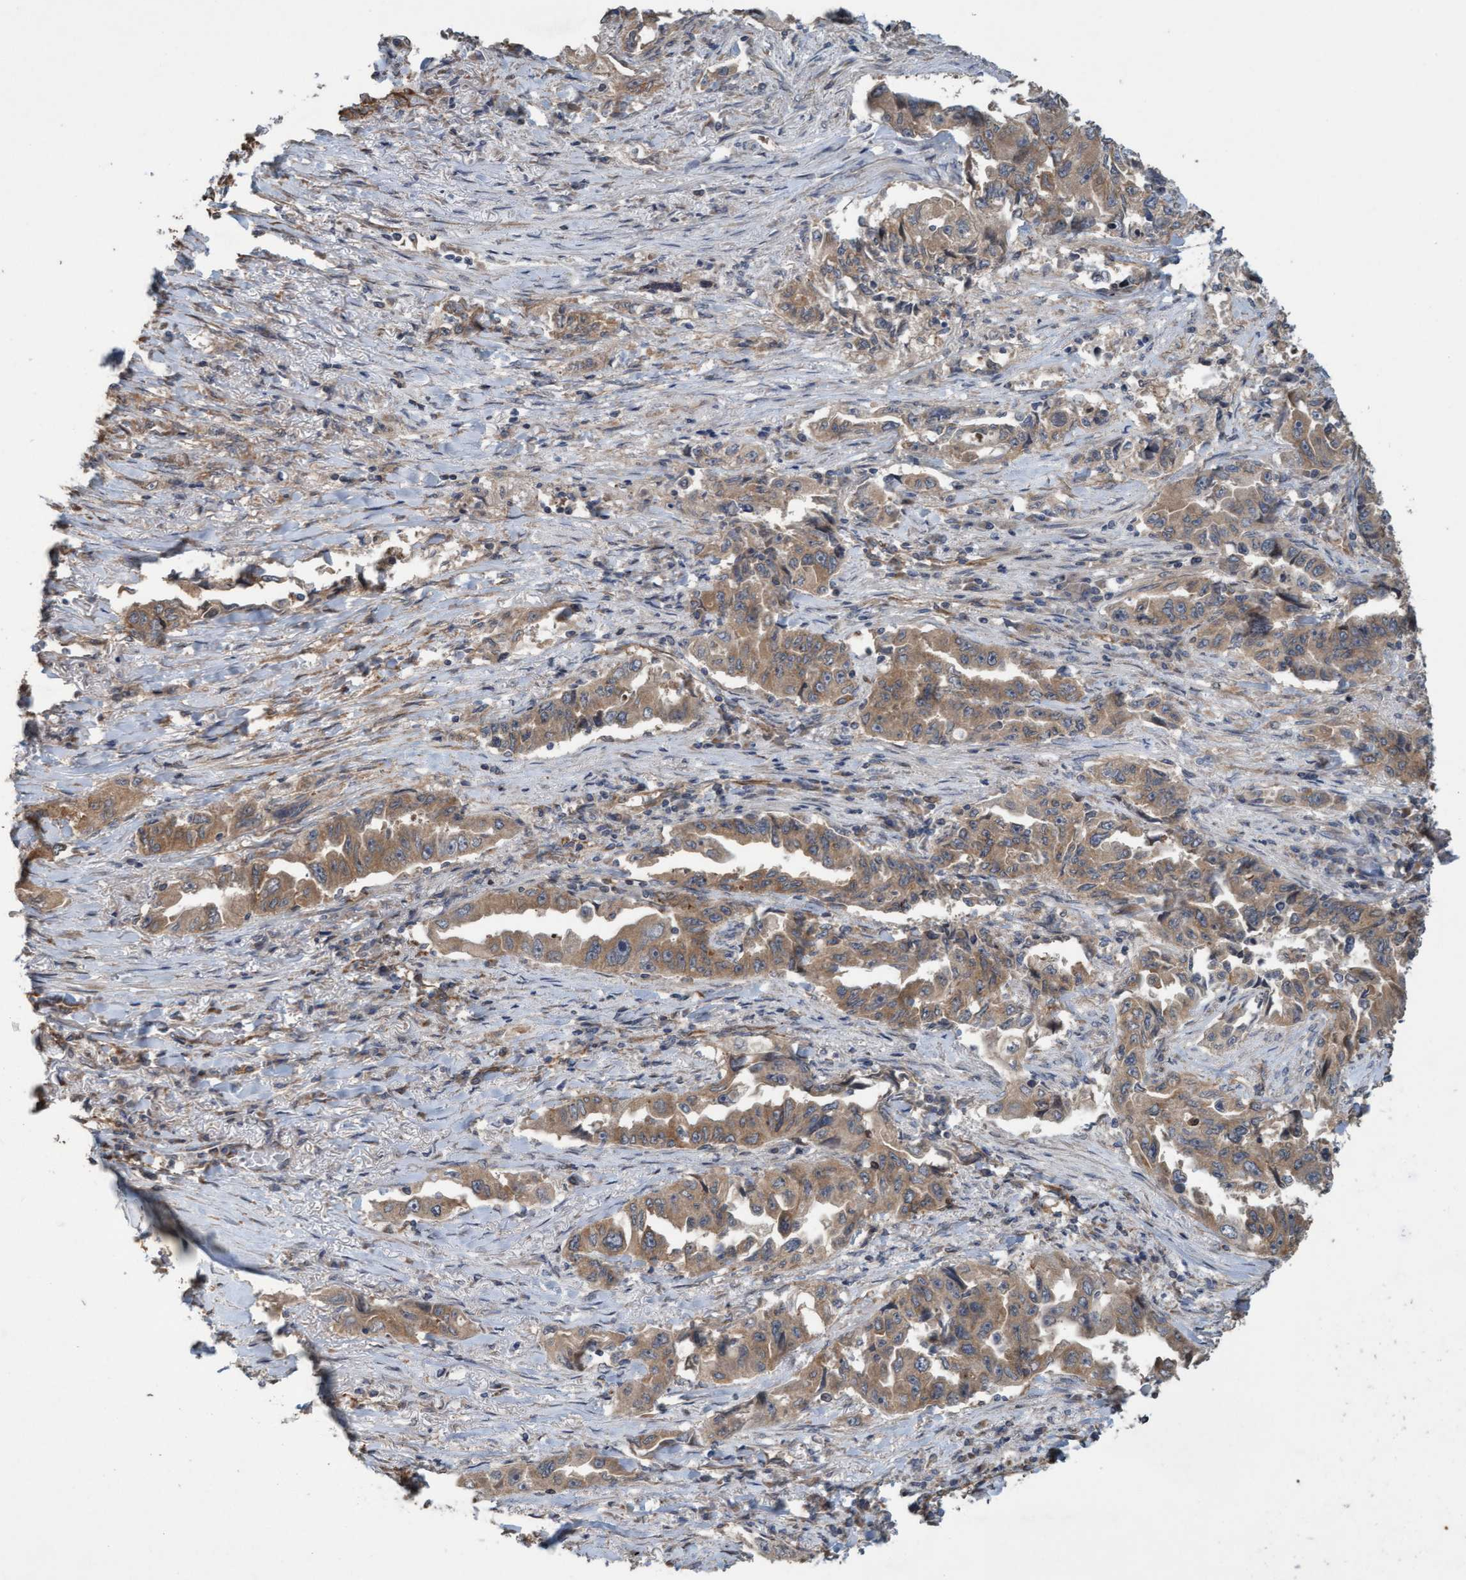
{"staining": {"intensity": "moderate", "quantity": ">75%", "location": "cytoplasmic/membranous"}, "tissue": "lung cancer", "cell_type": "Tumor cells", "image_type": "cancer", "snomed": [{"axis": "morphology", "description": "Adenocarcinoma, NOS"}, {"axis": "topography", "description": "Lung"}], "caption": "This micrograph demonstrates lung cancer (adenocarcinoma) stained with IHC to label a protein in brown. The cytoplasmic/membranous of tumor cells show moderate positivity for the protein. Nuclei are counter-stained blue.", "gene": "CDC42EP4", "patient": {"sex": "female", "age": 51}}